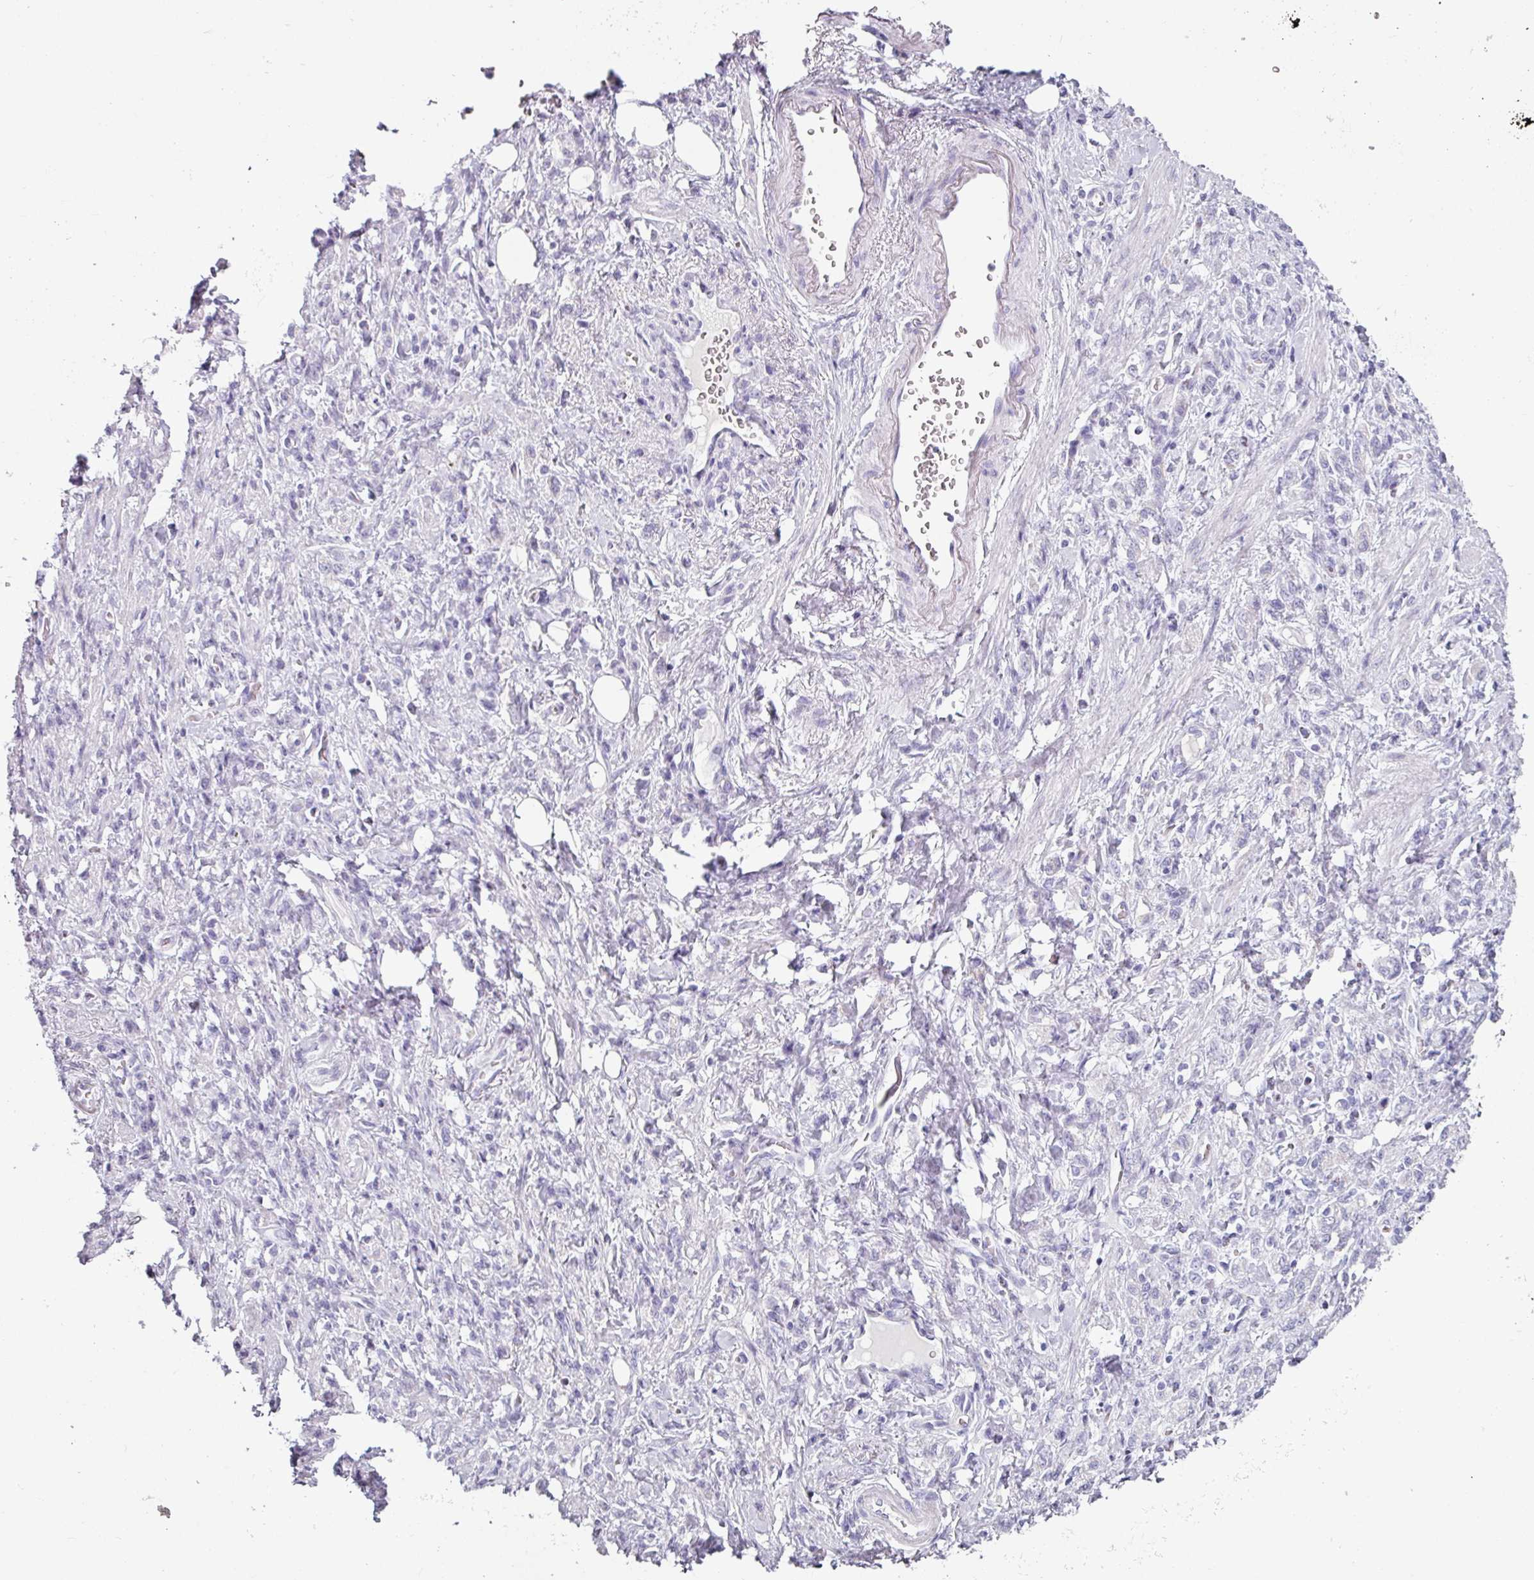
{"staining": {"intensity": "negative", "quantity": "none", "location": "none"}, "tissue": "stomach cancer", "cell_type": "Tumor cells", "image_type": "cancer", "snomed": [{"axis": "morphology", "description": "Adenocarcinoma, NOS"}, {"axis": "topography", "description": "Stomach"}], "caption": "DAB immunohistochemical staining of human stomach adenocarcinoma exhibits no significant expression in tumor cells.", "gene": "CLCA1", "patient": {"sex": "male", "age": 77}}